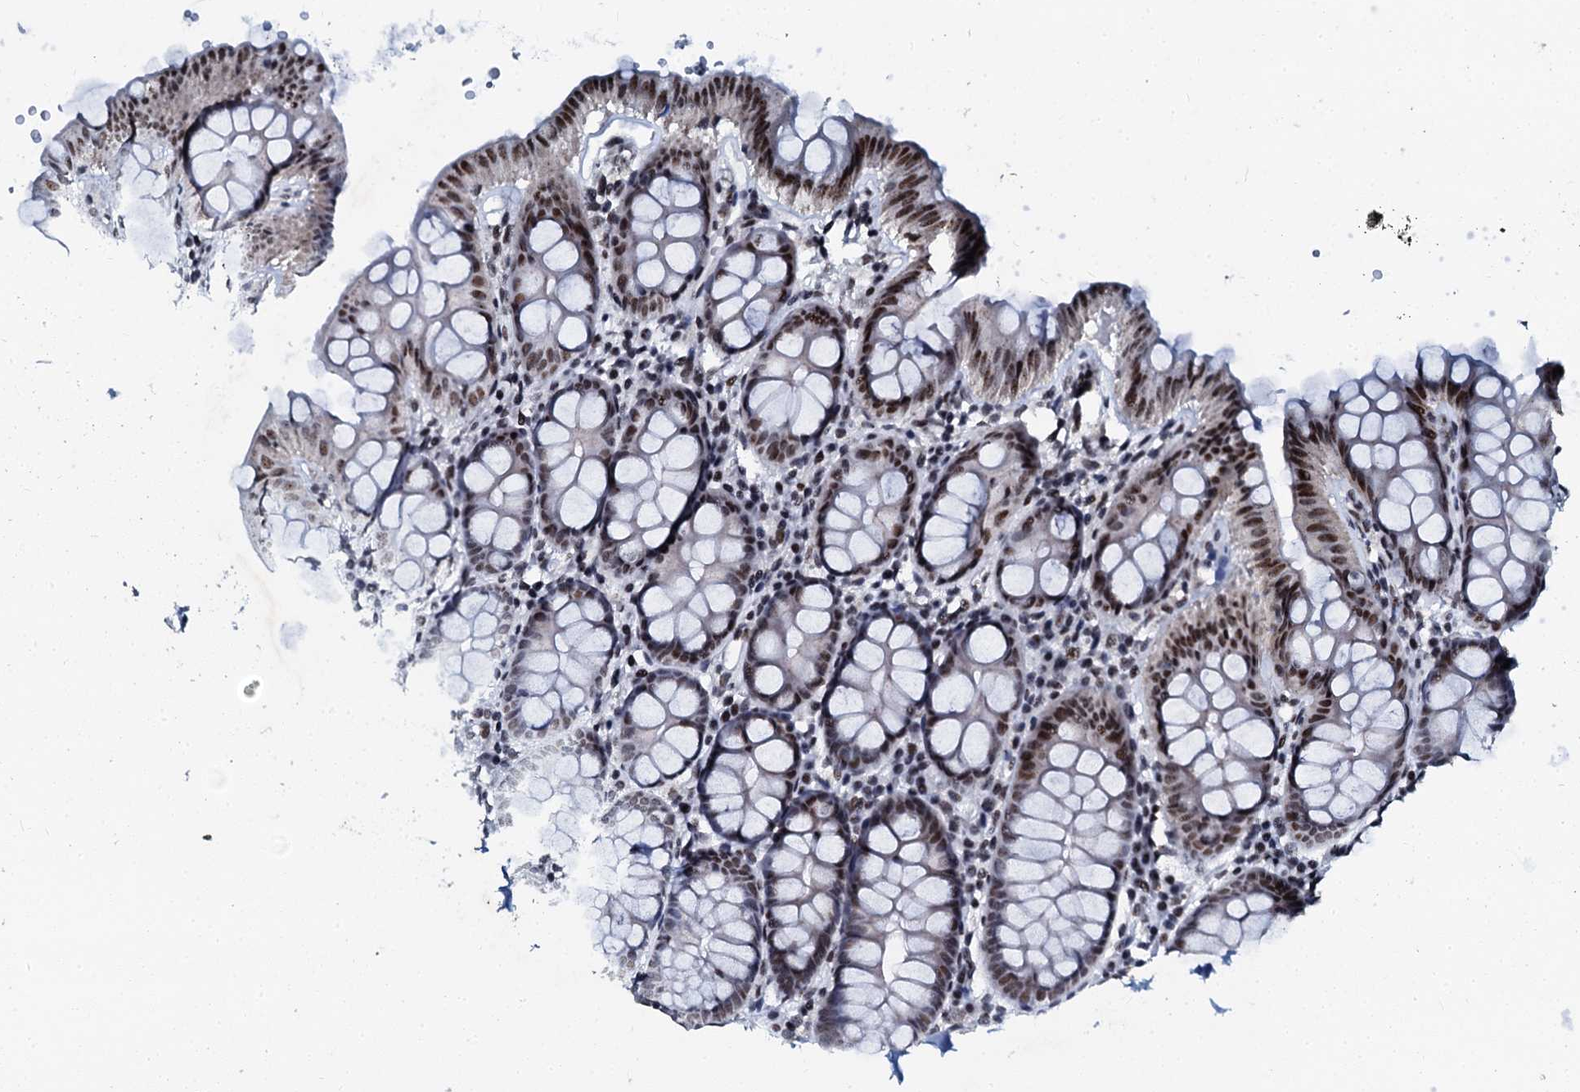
{"staining": {"intensity": "strong", "quantity": ">75%", "location": "nuclear"}, "tissue": "colon", "cell_type": "Glandular cells", "image_type": "normal", "snomed": [{"axis": "morphology", "description": "Normal tissue, NOS"}, {"axis": "topography", "description": "Colon"}], "caption": "Protein expression by immunohistochemistry (IHC) displays strong nuclear staining in about >75% of glandular cells in benign colon.", "gene": "SLTM", "patient": {"sex": "male", "age": 75}}